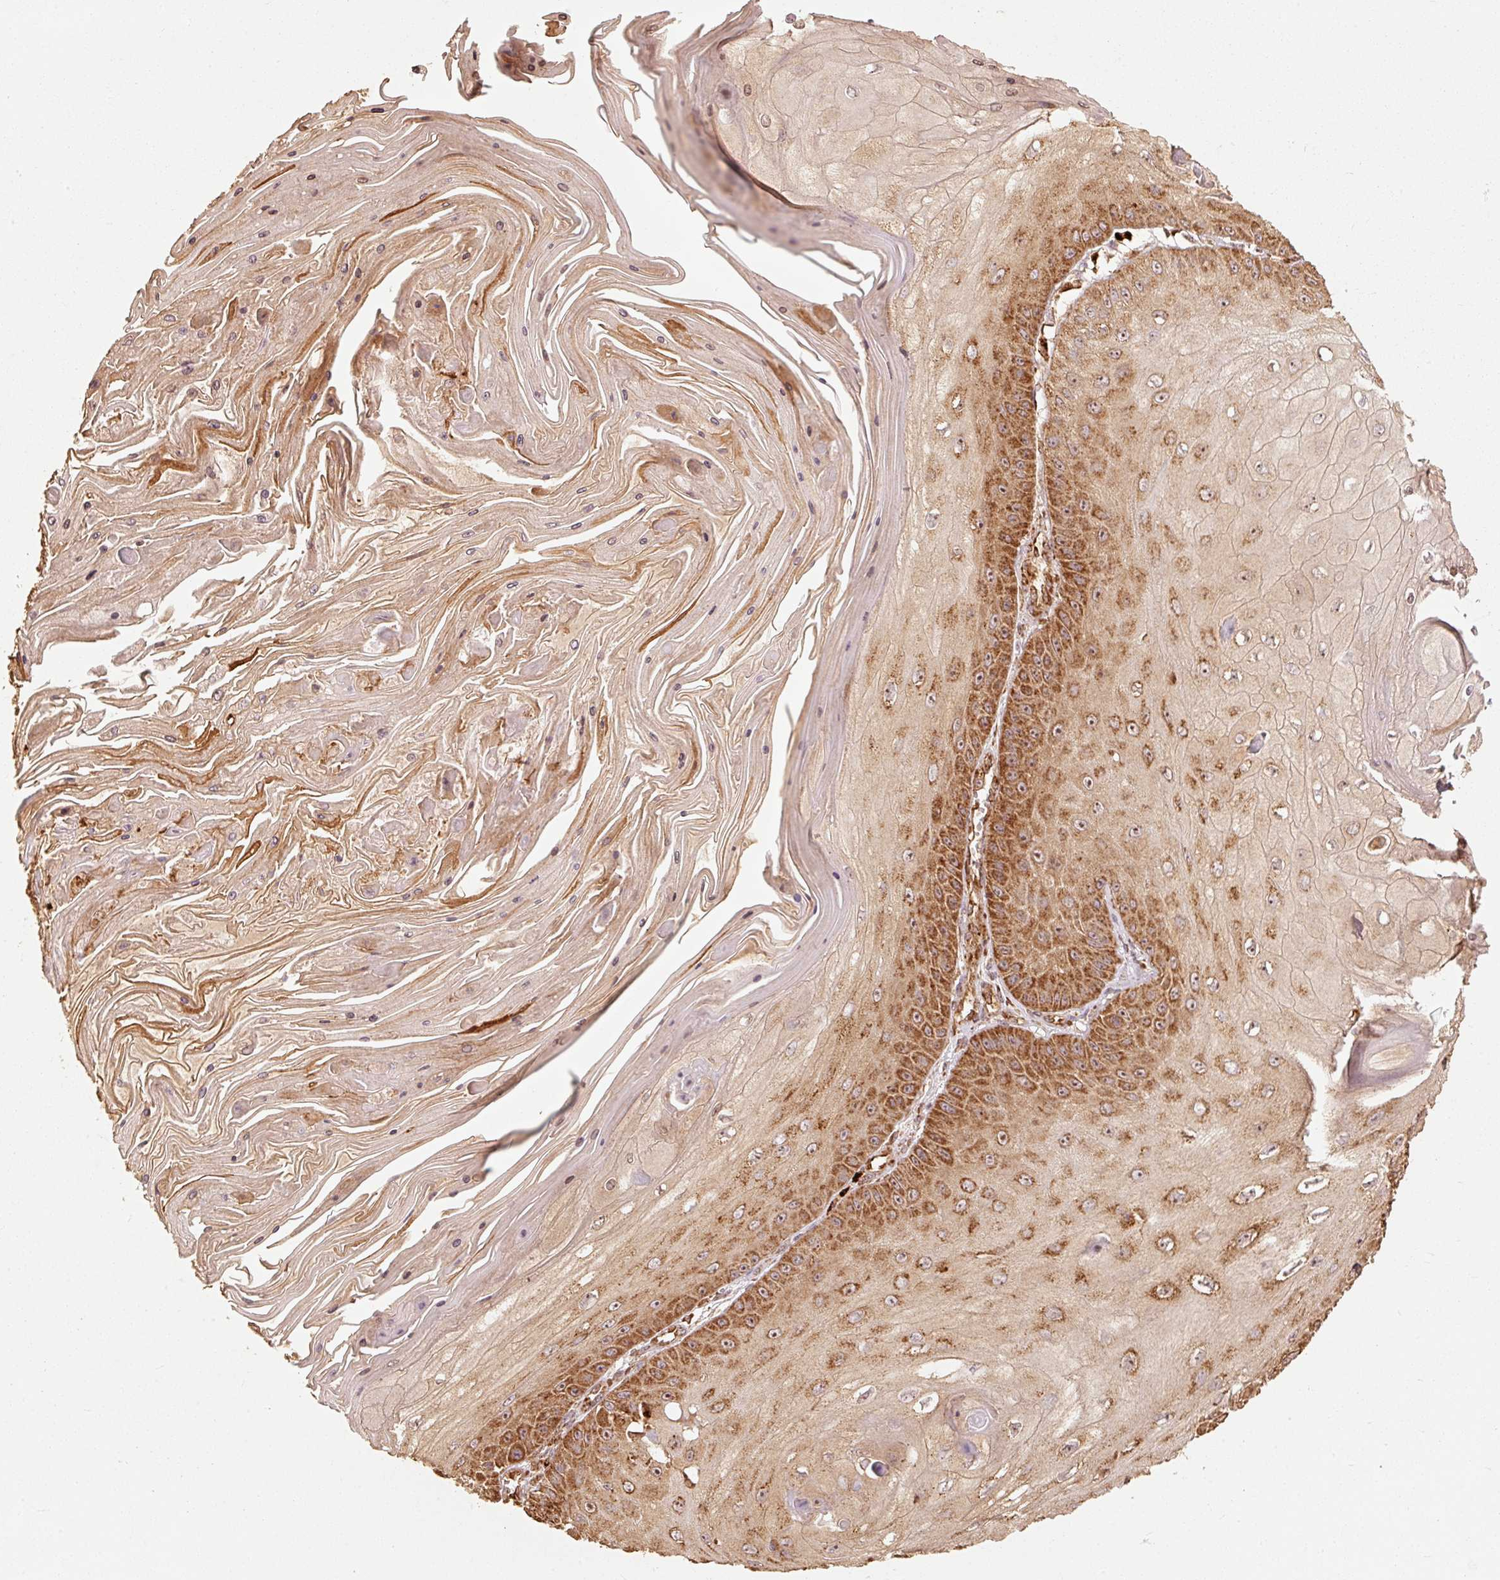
{"staining": {"intensity": "strong", "quantity": ">75%", "location": "cytoplasmic/membranous"}, "tissue": "skin cancer", "cell_type": "Tumor cells", "image_type": "cancer", "snomed": [{"axis": "morphology", "description": "Squamous cell carcinoma, NOS"}, {"axis": "topography", "description": "Skin"}], "caption": "Strong cytoplasmic/membranous protein expression is appreciated in about >75% of tumor cells in skin cancer (squamous cell carcinoma).", "gene": "MRPL16", "patient": {"sex": "male", "age": 70}}